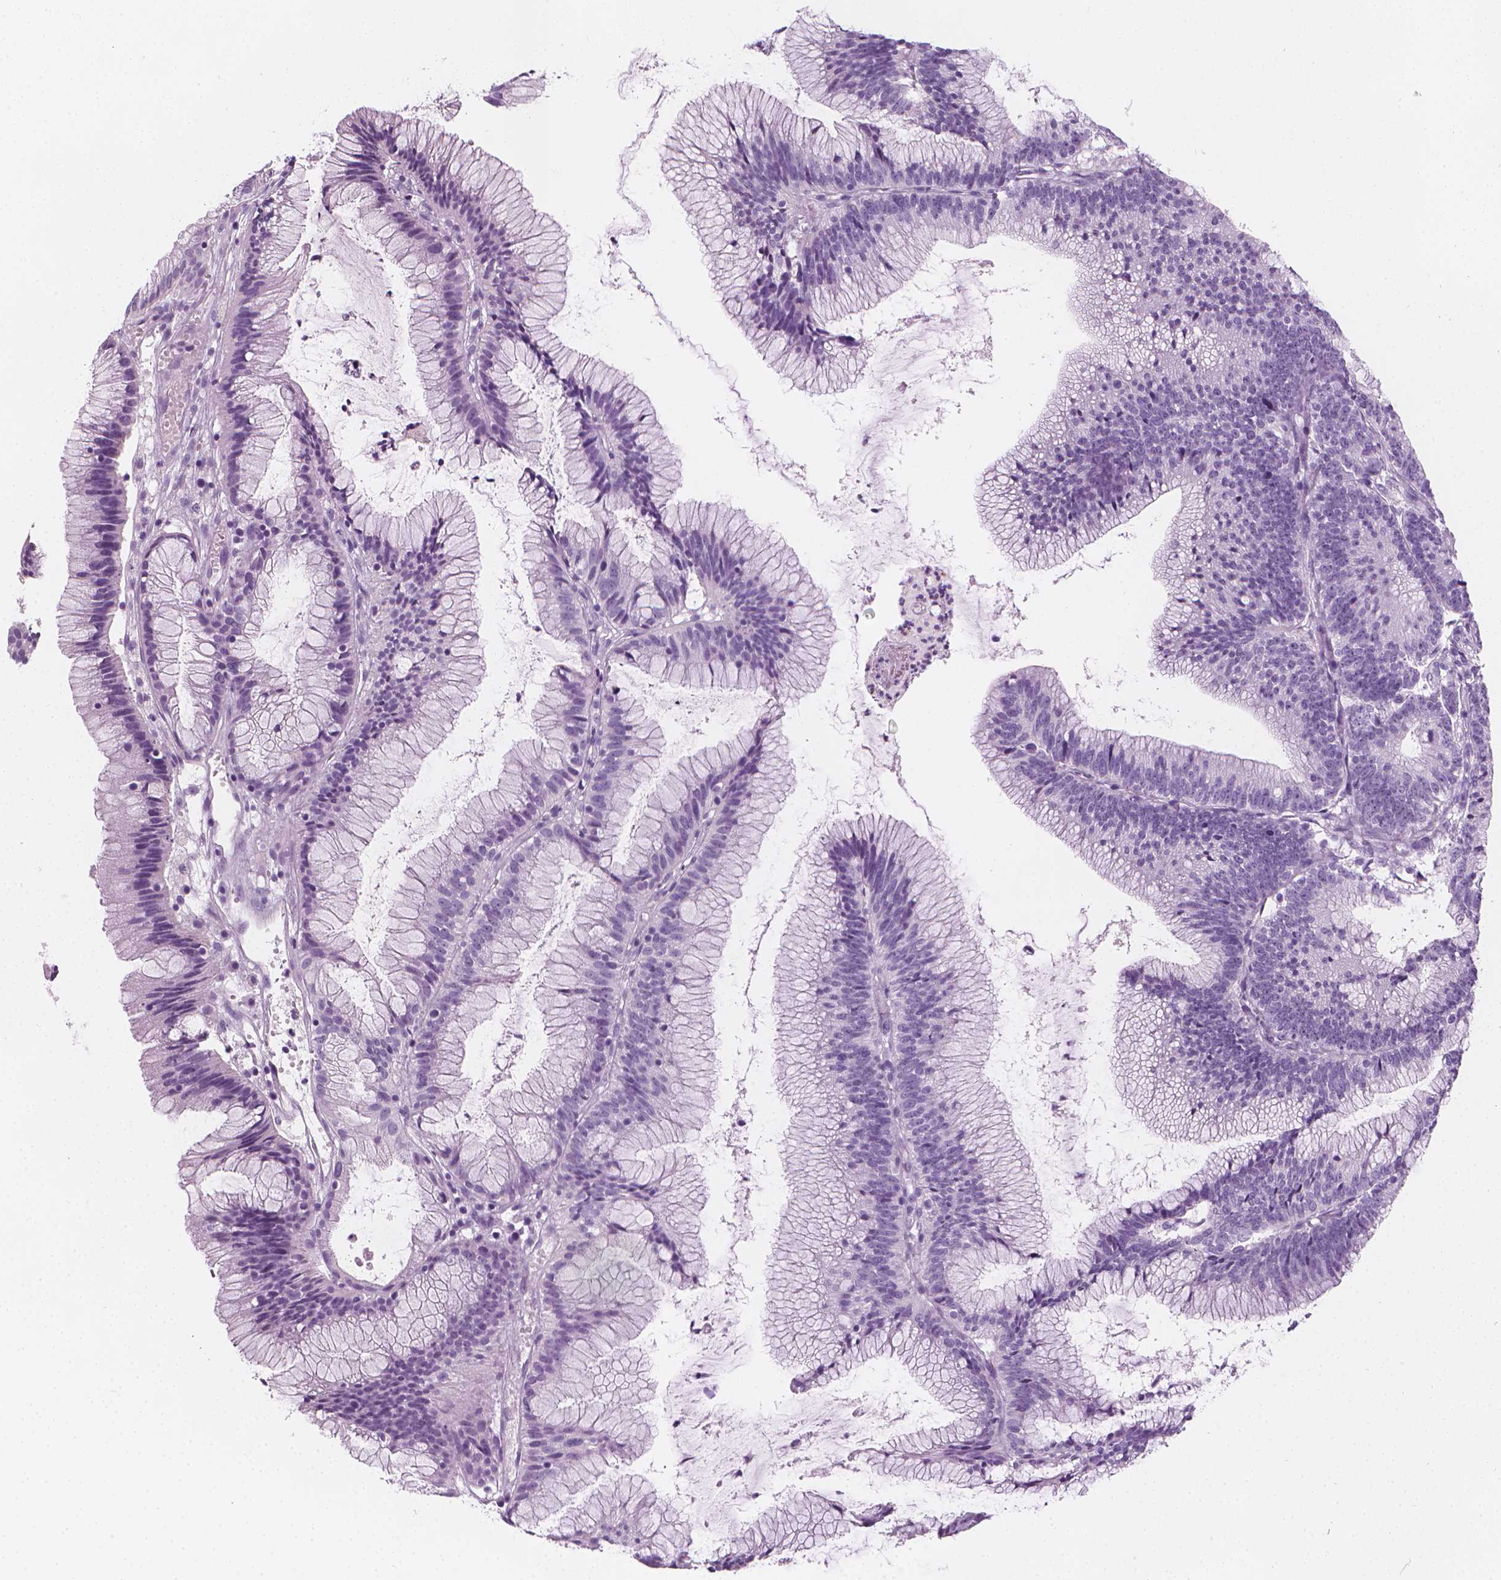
{"staining": {"intensity": "negative", "quantity": "none", "location": "none"}, "tissue": "colorectal cancer", "cell_type": "Tumor cells", "image_type": "cancer", "snomed": [{"axis": "morphology", "description": "Adenocarcinoma, NOS"}, {"axis": "topography", "description": "Colon"}], "caption": "An image of colorectal adenocarcinoma stained for a protein exhibits no brown staining in tumor cells.", "gene": "SCG3", "patient": {"sex": "female", "age": 78}}